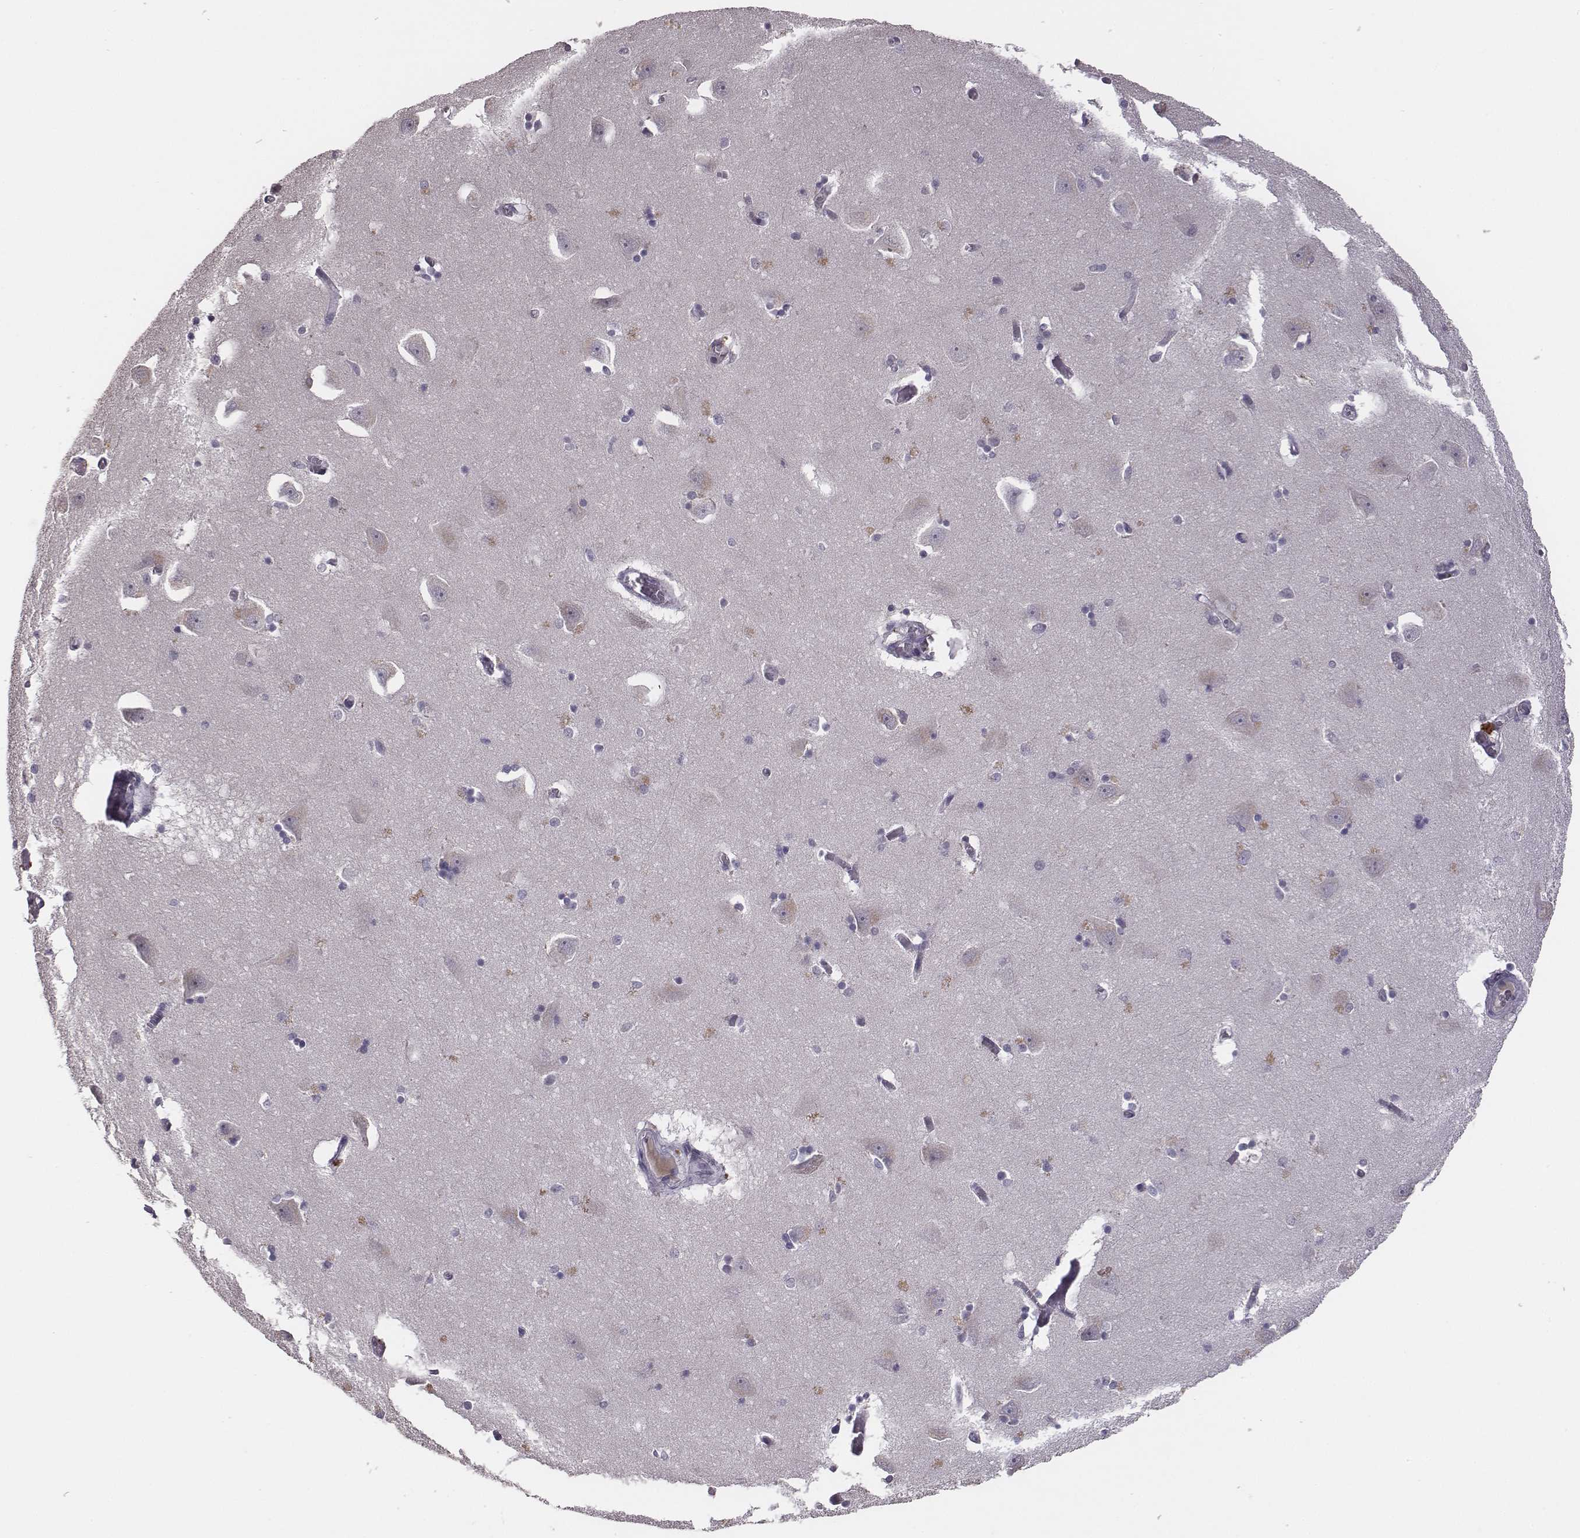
{"staining": {"intensity": "negative", "quantity": "none", "location": "none"}, "tissue": "caudate", "cell_type": "Glial cells", "image_type": "normal", "snomed": [{"axis": "morphology", "description": "Normal tissue, NOS"}, {"axis": "topography", "description": "Lateral ventricle wall"}, {"axis": "topography", "description": "Hippocampus"}], "caption": "An image of caudate stained for a protein displays no brown staining in glial cells. (DAB immunohistochemistry with hematoxylin counter stain).", "gene": "SLC22A6", "patient": {"sex": "female", "age": 63}}